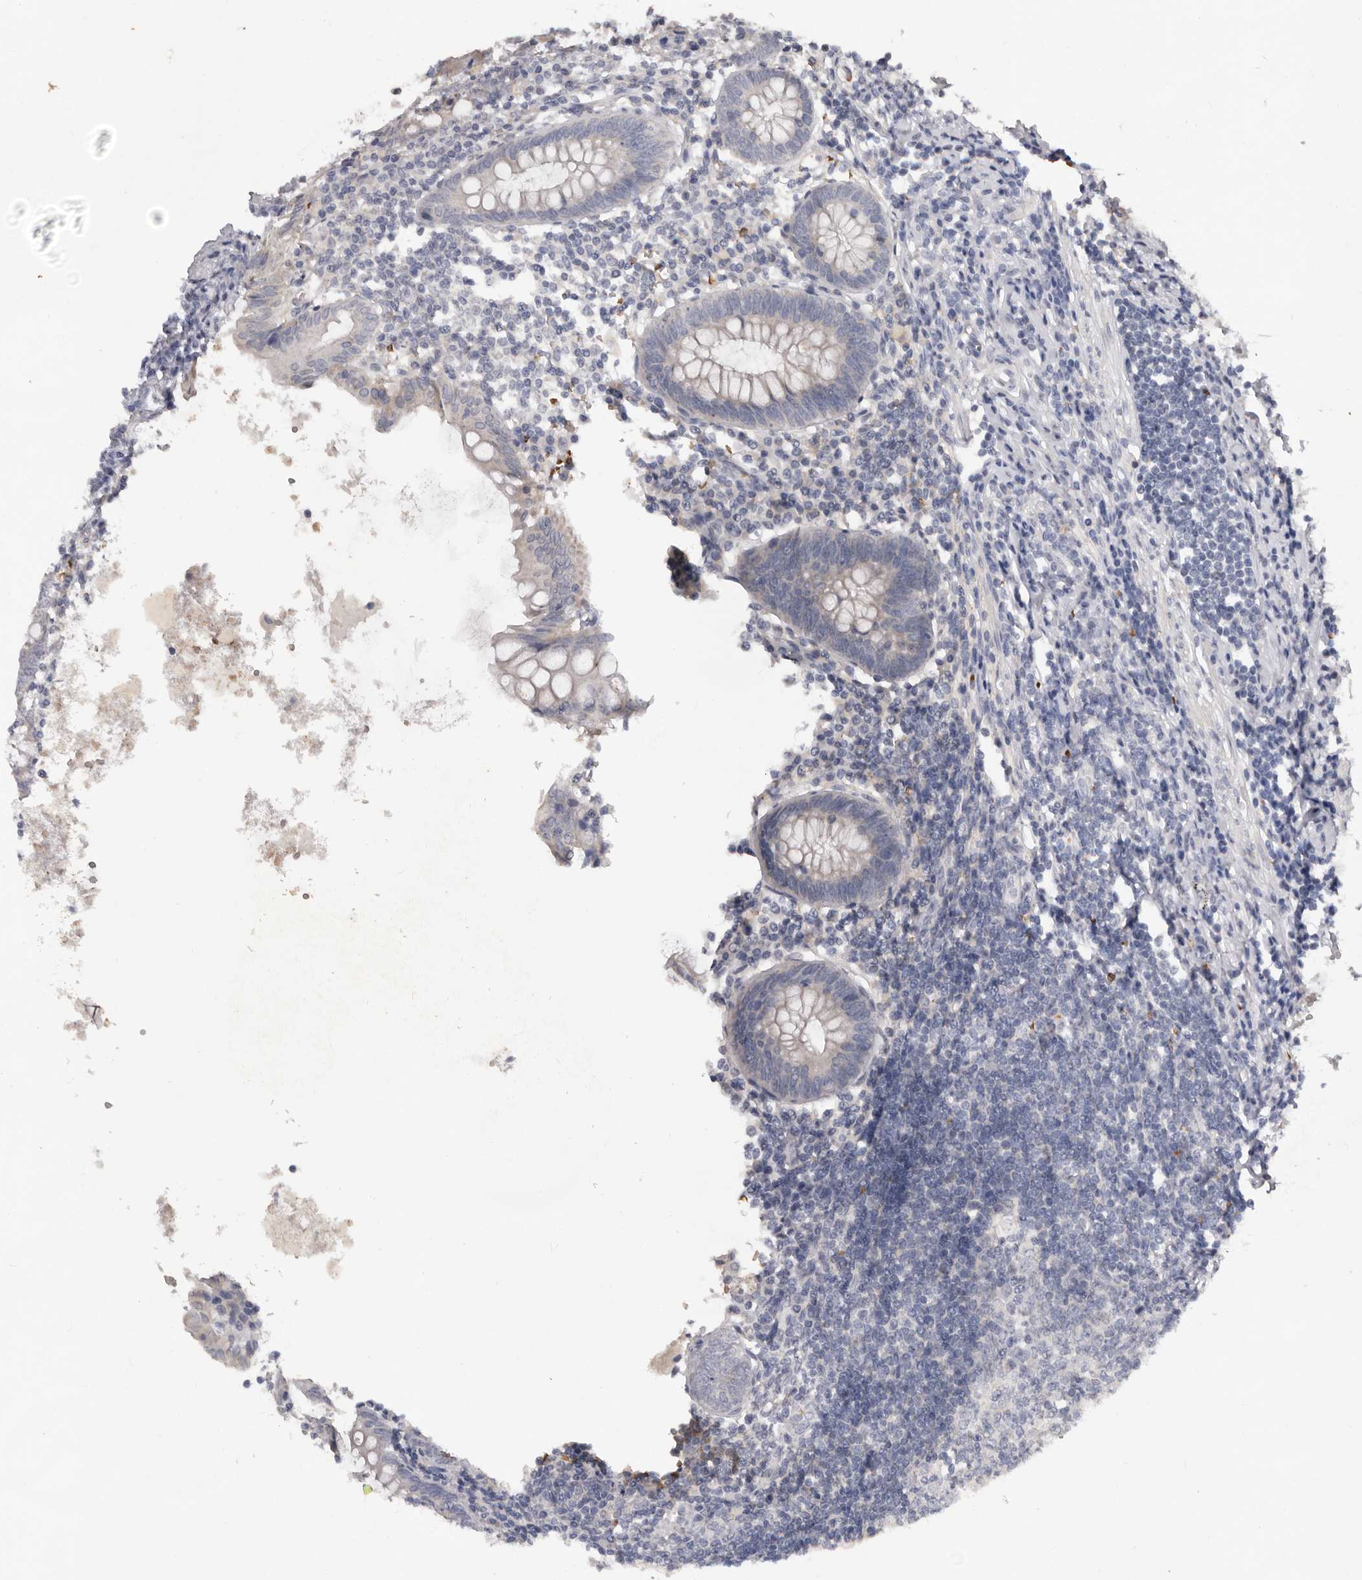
{"staining": {"intensity": "weak", "quantity": "<25%", "location": "cytoplasmic/membranous"}, "tissue": "appendix", "cell_type": "Glandular cells", "image_type": "normal", "snomed": [{"axis": "morphology", "description": "Normal tissue, NOS"}, {"axis": "topography", "description": "Appendix"}], "caption": "Immunohistochemical staining of benign human appendix reveals no significant expression in glandular cells.", "gene": "TNR", "patient": {"sex": "female", "age": 54}}